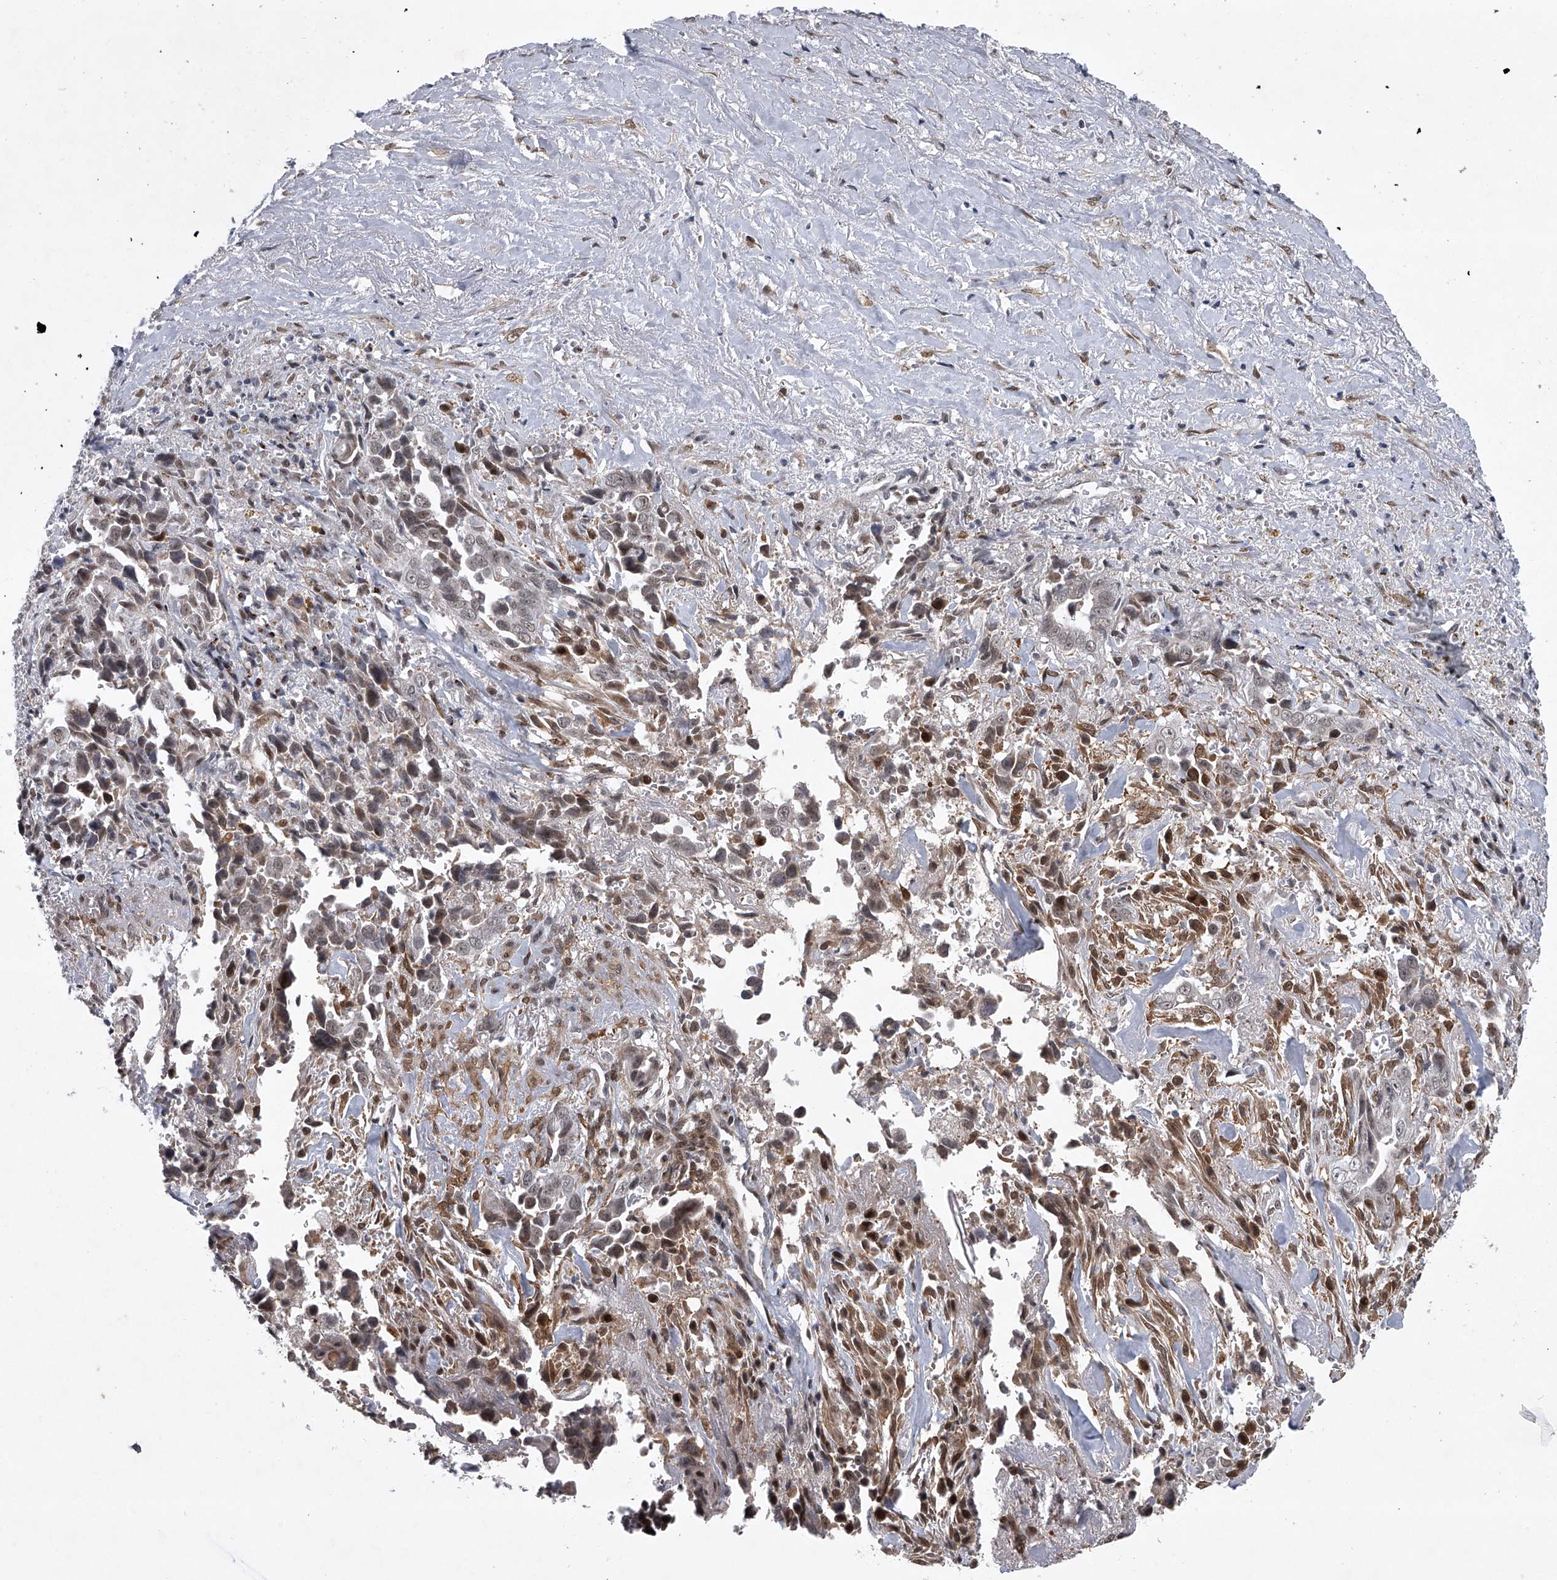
{"staining": {"intensity": "moderate", "quantity": "25%-75%", "location": "cytoplasmic/membranous,nuclear"}, "tissue": "liver cancer", "cell_type": "Tumor cells", "image_type": "cancer", "snomed": [{"axis": "morphology", "description": "Cholangiocarcinoma"}, {"axis": "topography", "description": "Liver"}], "caption": "Immunohistochemistry (IHC) image of cholangiocarcinoma (liver) stained for a protein (brown), which shows medium levels of moderate cytoplasmic/membranous and nuclear positivity in approximately 25%-75% of tumor cells.", "gene": "MLLT1", "patient": {"sex": "female", "age": 79}}